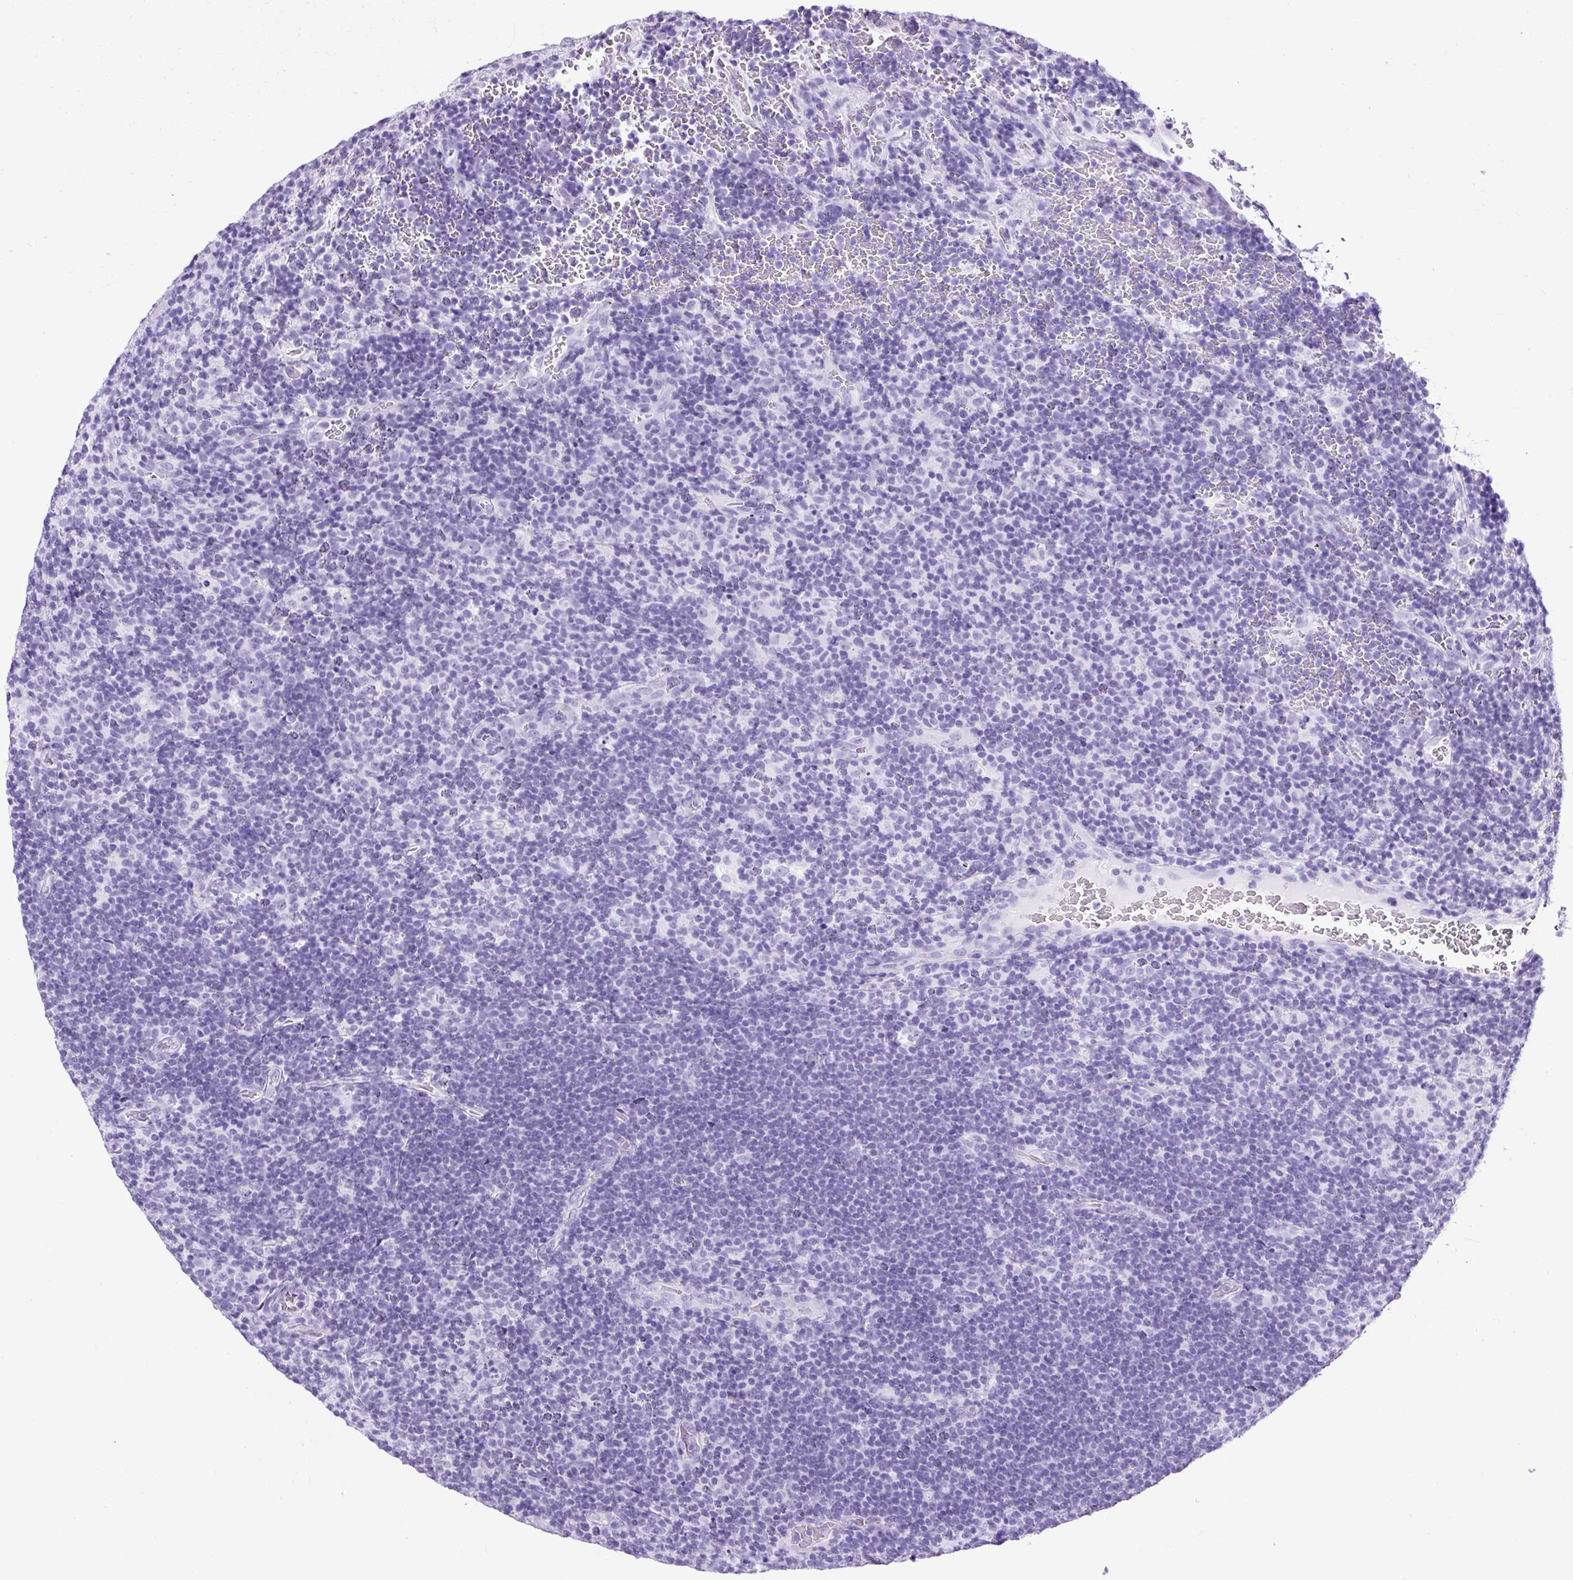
{"staining": {"intensity": "negative", "quantity": "none", "location": "none"}, "tissue": "lymphoma", "cell_type": "Tumor cells", "image_type": "cancer", "snomed": [{"axis": "morphology", "description": "Hodgkin's disease, NOS"}, {"axis": "topography", "description": "Lymph node"}], "caption": "High magnification brightfield microscopy of Hodgkin's disease stained with DAB (brown) and counterstained with hematoxylin (blue): tumor cells show no significant positivity. (Brightfield microscopy of DAB immunohistochemistry (IHC) at high magnification).", "gene": "CEL", "patient": {"sex": "female", "age": 57}}